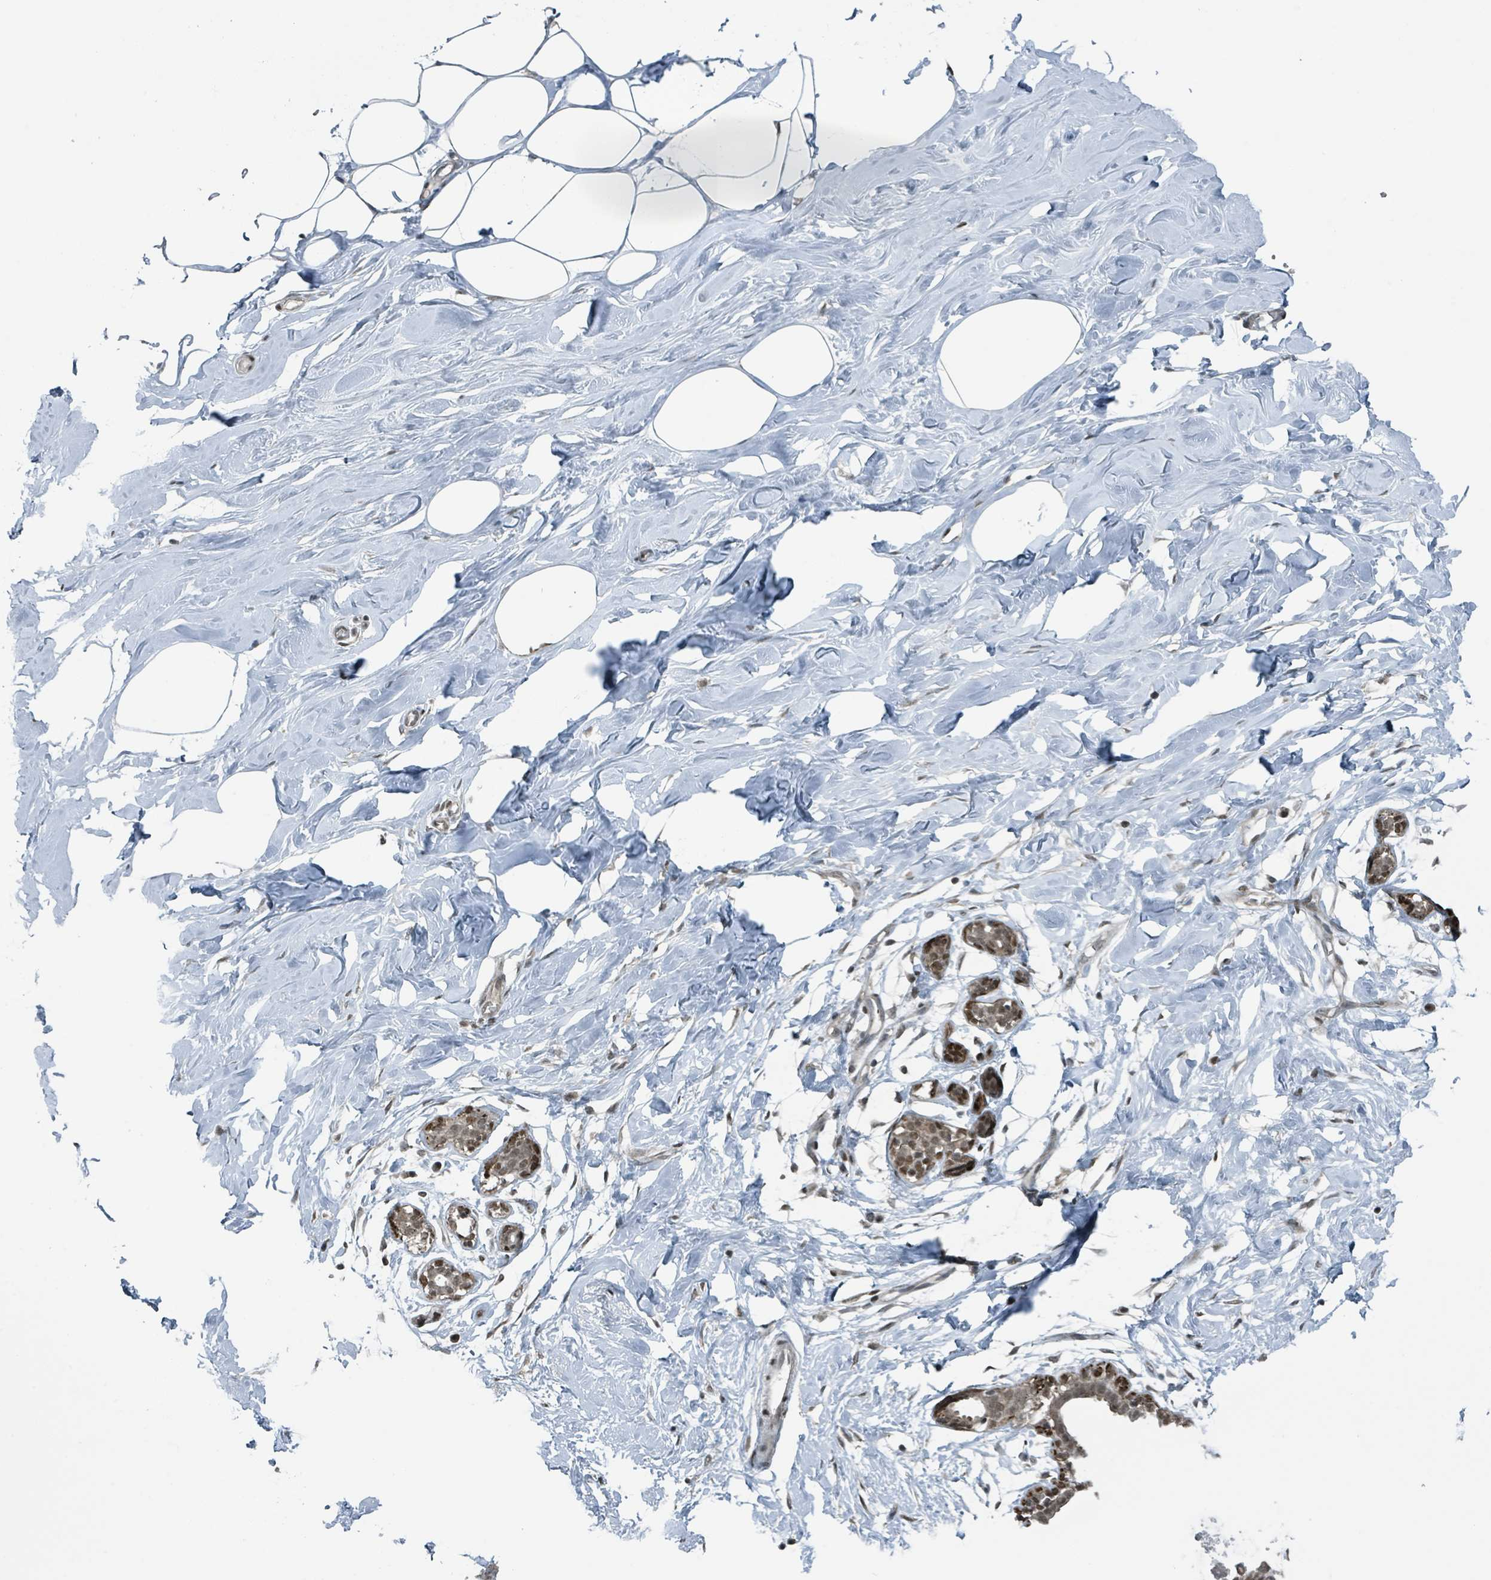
{"staining": {"intensity": "negative", "quantity": "none", "location": "none"}, "tissue": "breast", "cell_type": "Adipocytes", "image_type": "normal", "snomed": [{"axis": "morphology", "description": "Normal tissue, NOS"}, {"axis": "topography", "description": "Breast"}], "caption": "Immunohistochemical staining of unremarkable breast demonstrates no significant expression in adipocytes.", "gene": "PHIP", "patient": {"sex": "female", "age": 27}}